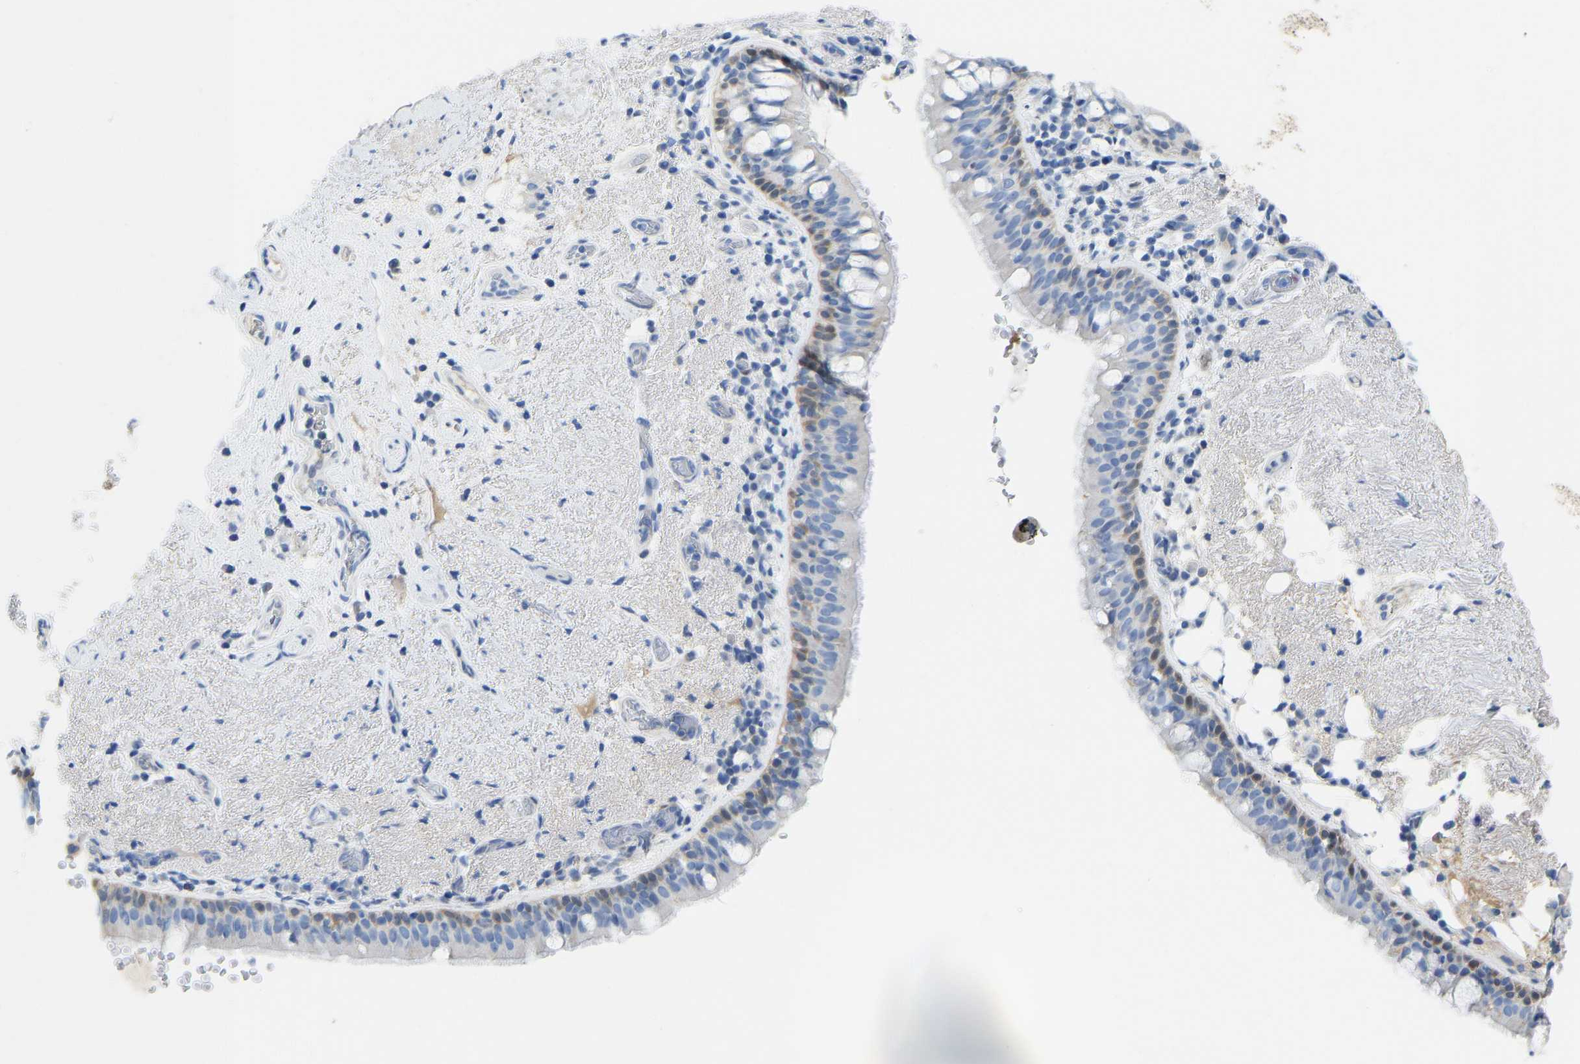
{"staining": {"intensity": "weak", "quantity": "<25%", "location": "cytoplasmic/membranous"}, "tissue": "bronchus", "cell_type": "Respiratory epithelial cells", "image_type": "normal", "snomed": [{"axis": "morphology", "description": "Normal tissue, NOS"}, {"axis": "morphology", "description": "Inflammation, NOS"}, {"axis": "topography", "description": "Cartilage tissue"}, {"axis": "topography", "description": "Bronchus"}], "caption": "The immunohistochemistry (IHC) photomicrograph has no significant expression in respiratory epithelial cells of bronchus. (DAB (3,3'-diaminobenzidine) immunohistochemistry (IHC) visualized using brightfield microscopy, high magnification).", "gene": "NKAIN3", "patient": {"sex": "male", "age": 77}}